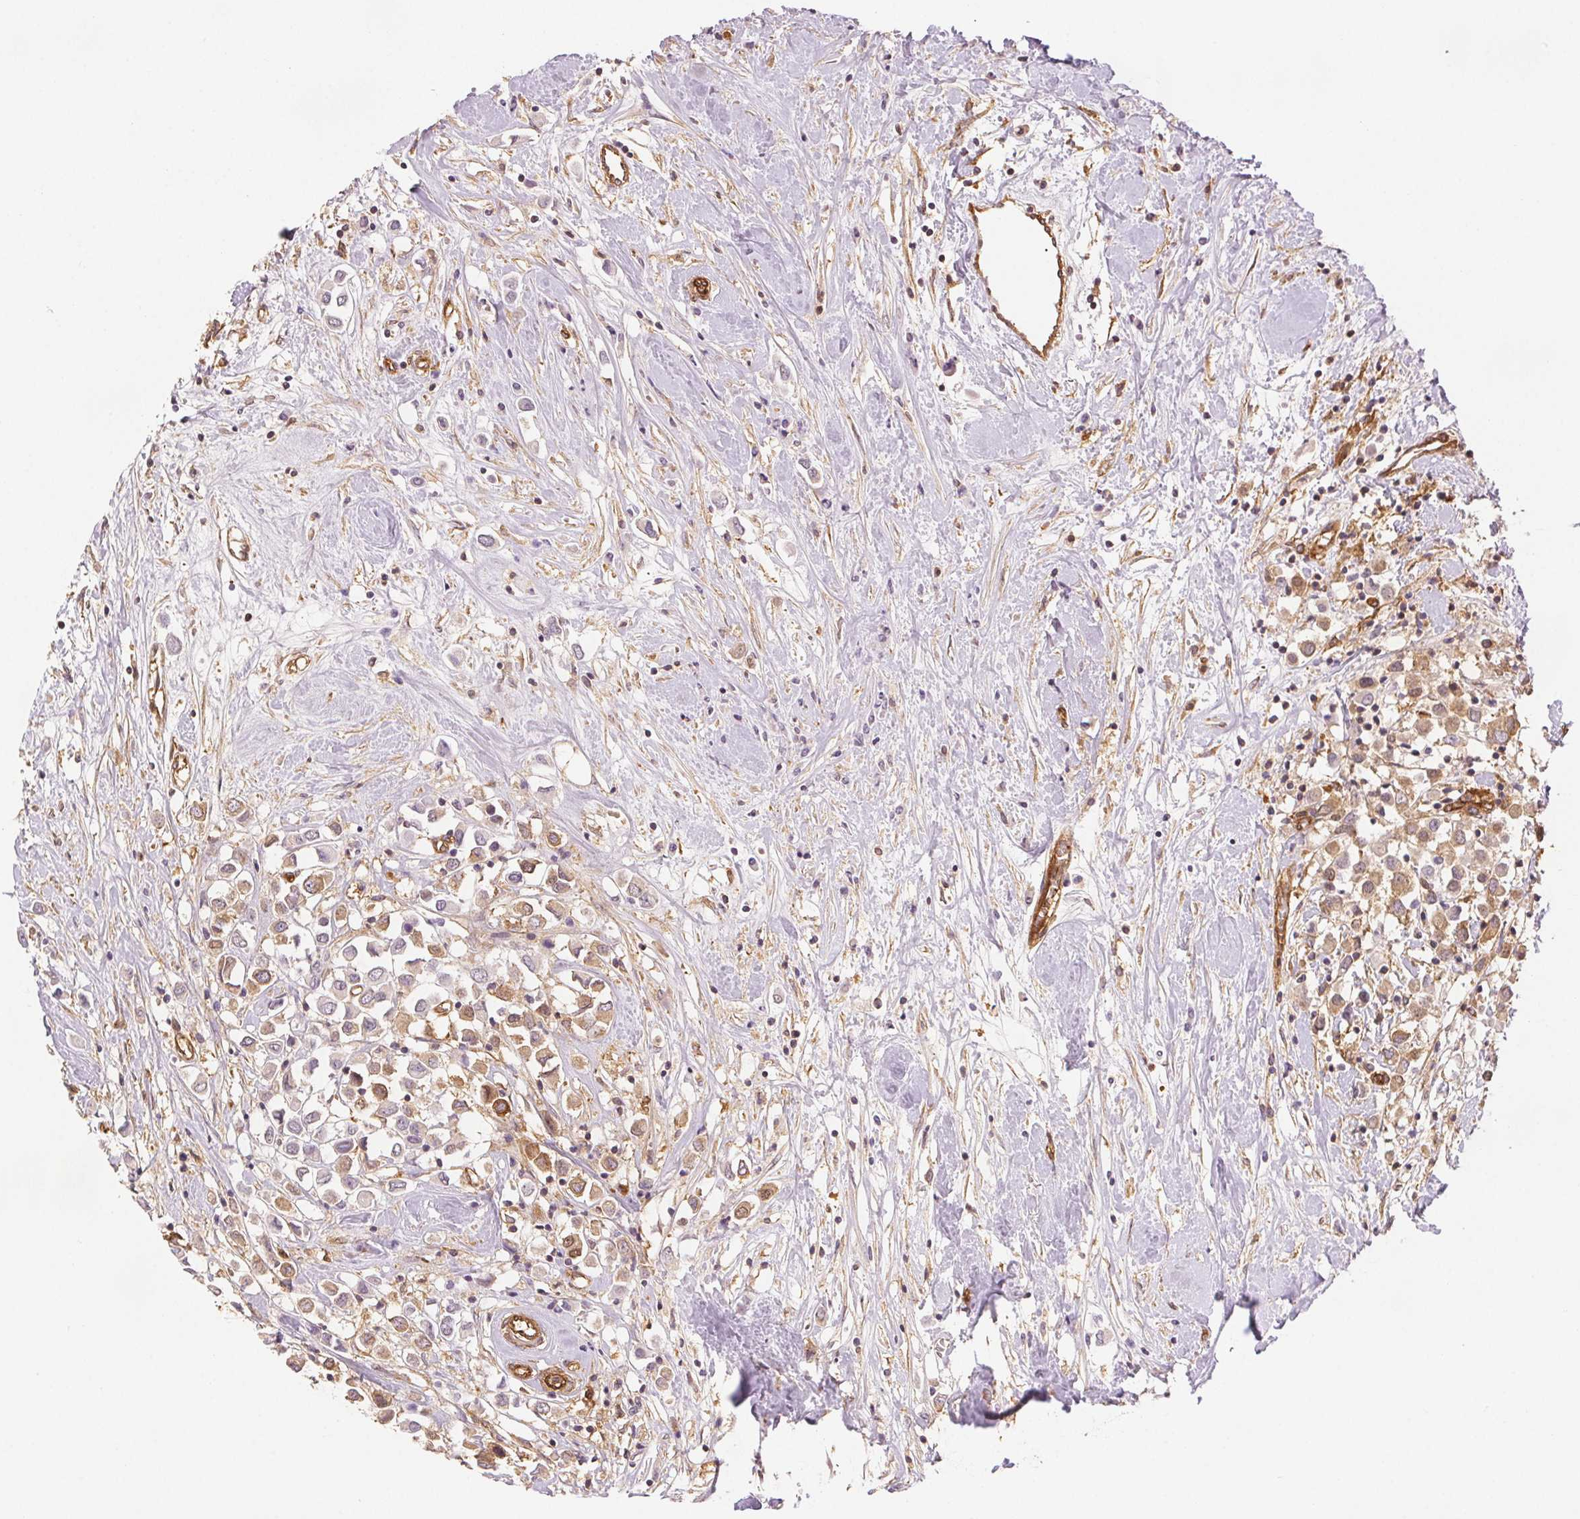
{"staining": {"intensity": "moderate", "quantity": "25%-75%", "location": "cytoplasmic/membranous"}, "tissue": "breast cancer", "cell_type": "Tumor cells", "image_type": "cancer", "snomed": [{"axis": "morphology", "description": "Duct carcinoma"}, {"axis": "topography", "description": "Breast"}], "caption": "Protein analysis of breast cancer (invasive ductal carcinoma) tissue reveals moderate cytoplasmic/membranous staining in approximately 25%-75% of tumor cells.", "gene": "DIAPH2", "patient": {"sex": "female", "age": 61}}